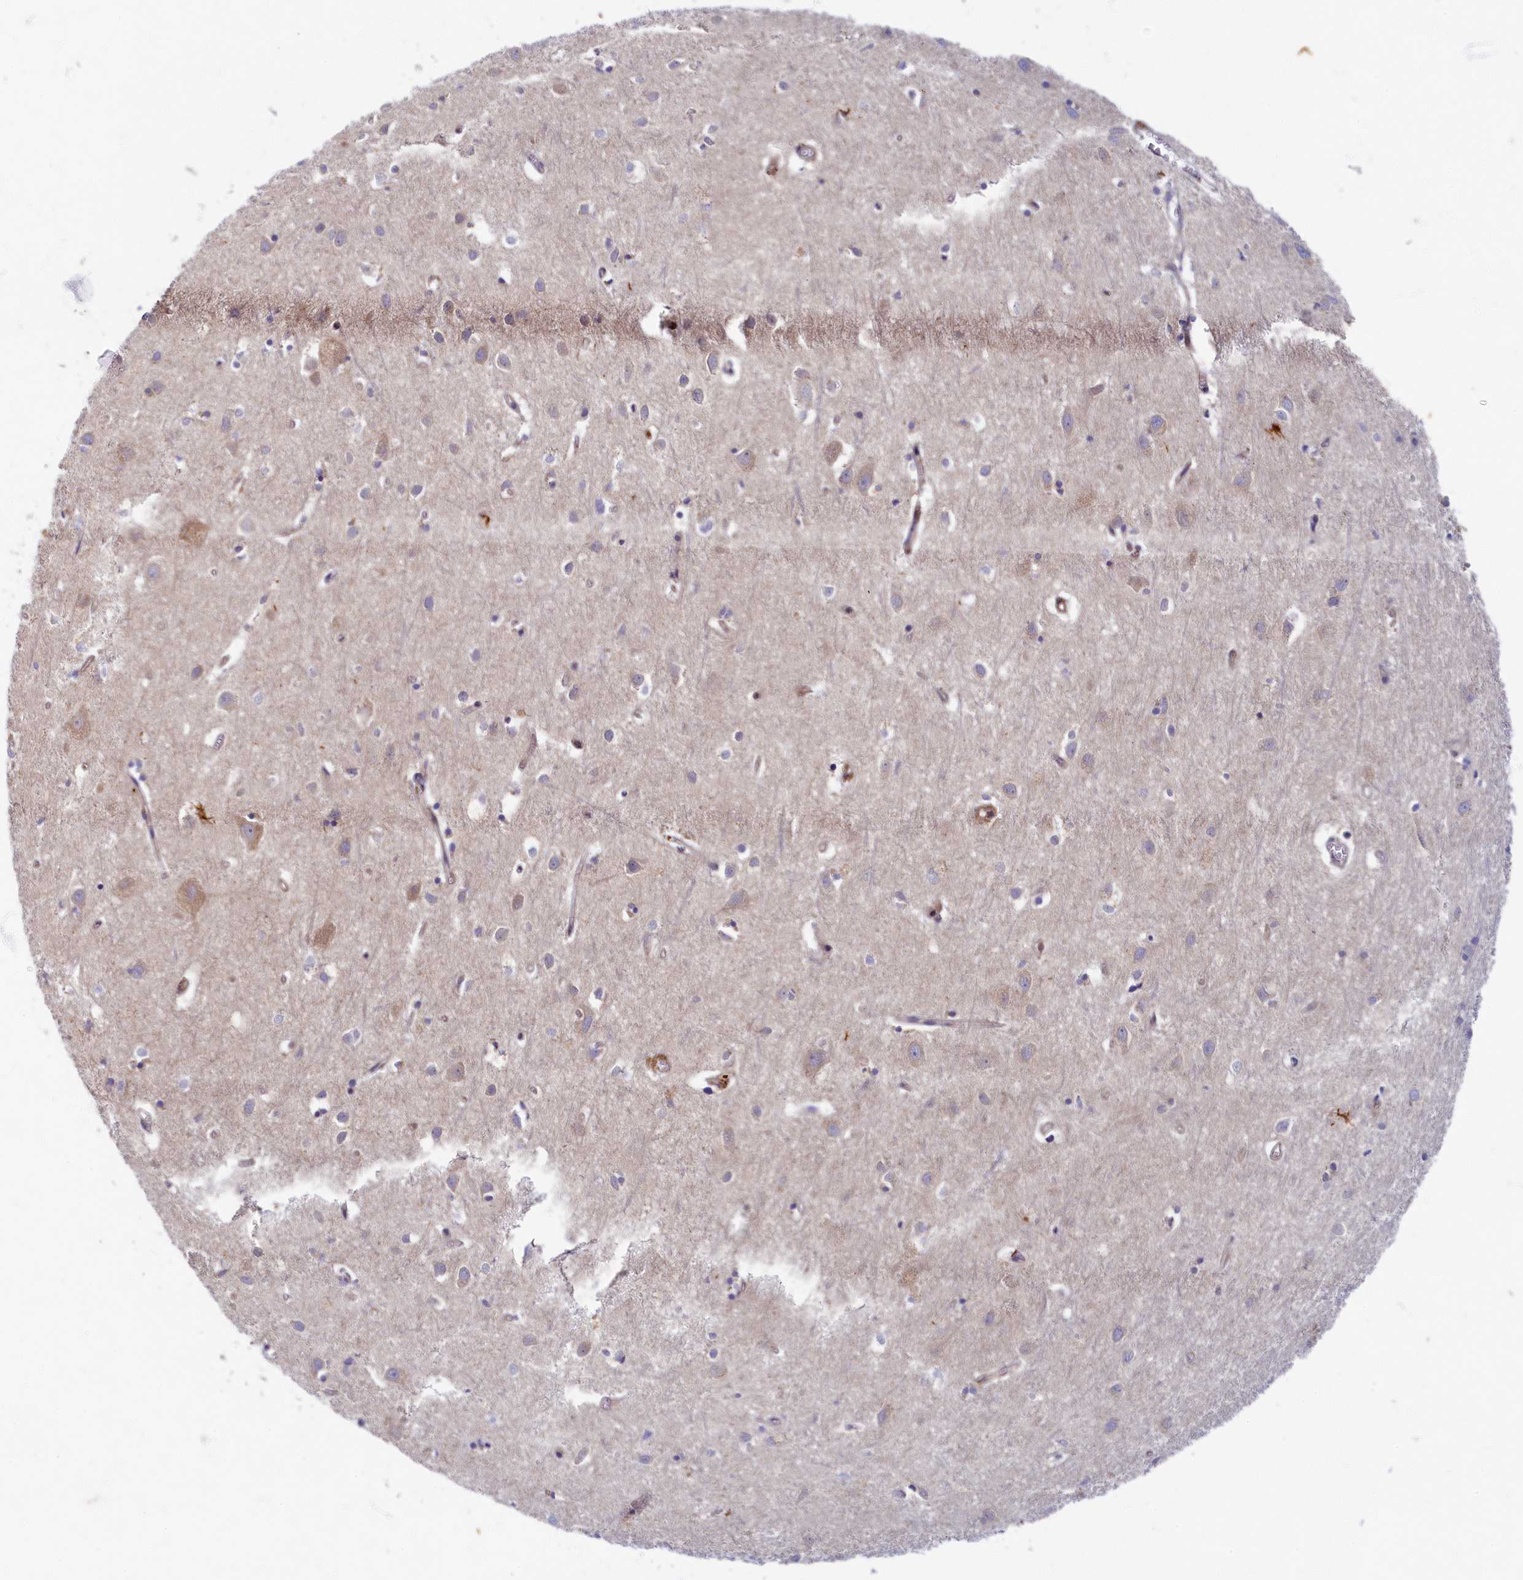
{"staining": {"intensity": "weak", "quantity": "25%-75%", "location": "cytoplasmic/membranous"}, "tissue": "cerebral cortex", "cell_type": "Endothelial cells", "image_type": "normal", "snomed": [{"axis": "morphology", "description": "Normal tissue, NOS"}, {"axis": "topography", "description": "Cerebral cortex"}], "caption": "Protein expression analysis of unremarkable human cerebral cortex reveals weak cytoplasmic/membranous positivity in about 25%-75% of endothelial cells. Nuclei are stained in blue.", "gene": "WDR59", "patient": {"sex": "female", "age": 64}}